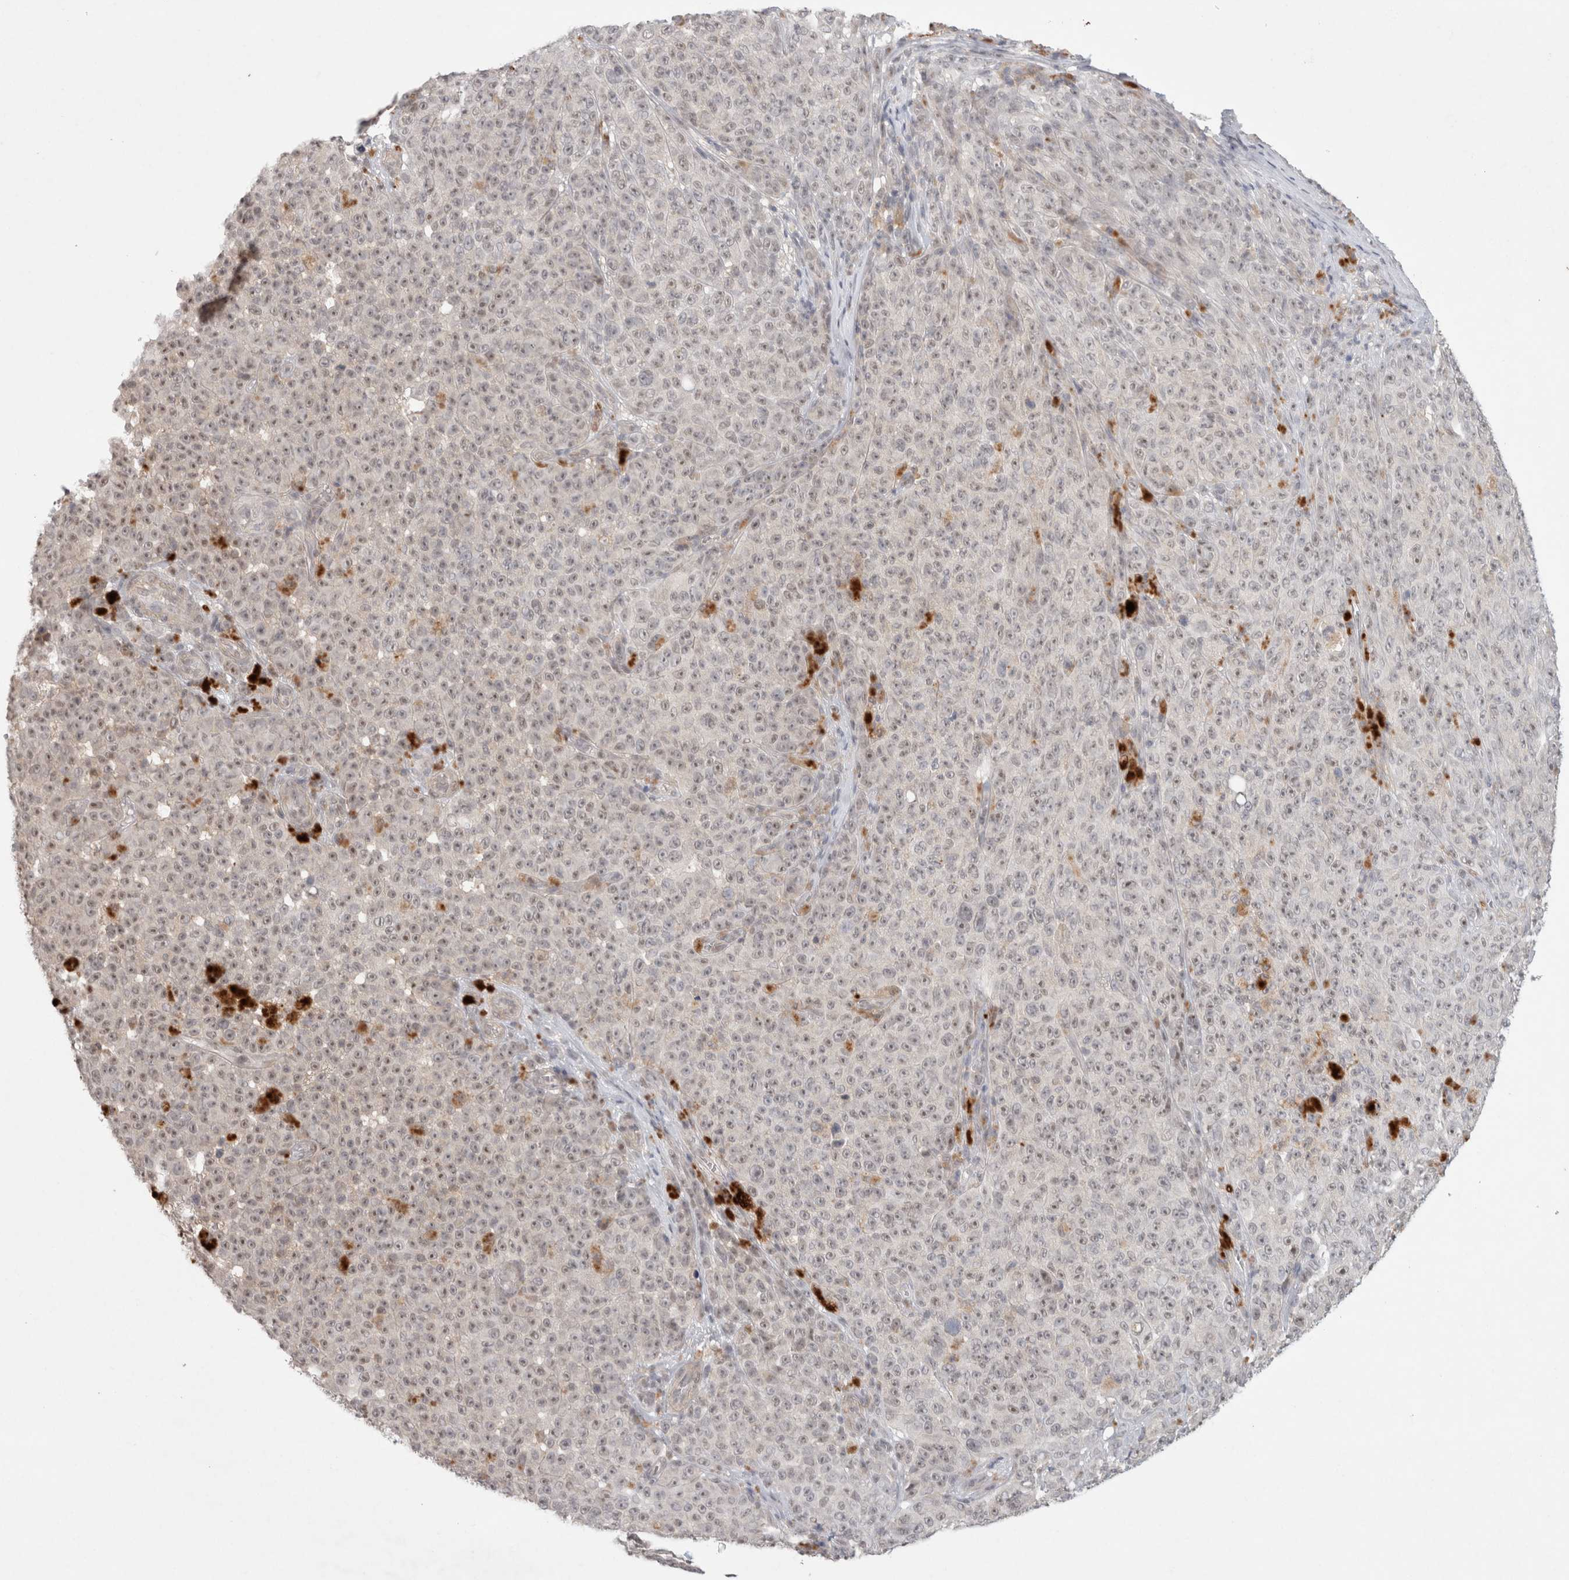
{"staining": {"intensity": "moderate", "quantity": "<25%", "location": "nuclear"}, "tissue": "melanoma", "cell_type": "Tumor cells", "image_type": "cancer", "snomed": [{"axis": "morphology", "description": "Malignant melanoma, NOS"}, {"axis": "topography", "description": "Skin"}], "caption": "There is low levels of moderate nuclear staining in tumor cells of malignant melanoma, as demonstrated by immunohistochemical staining (brown color).", "gene": "FBXO42", "patient": {"sex": "female", "age": 82}}